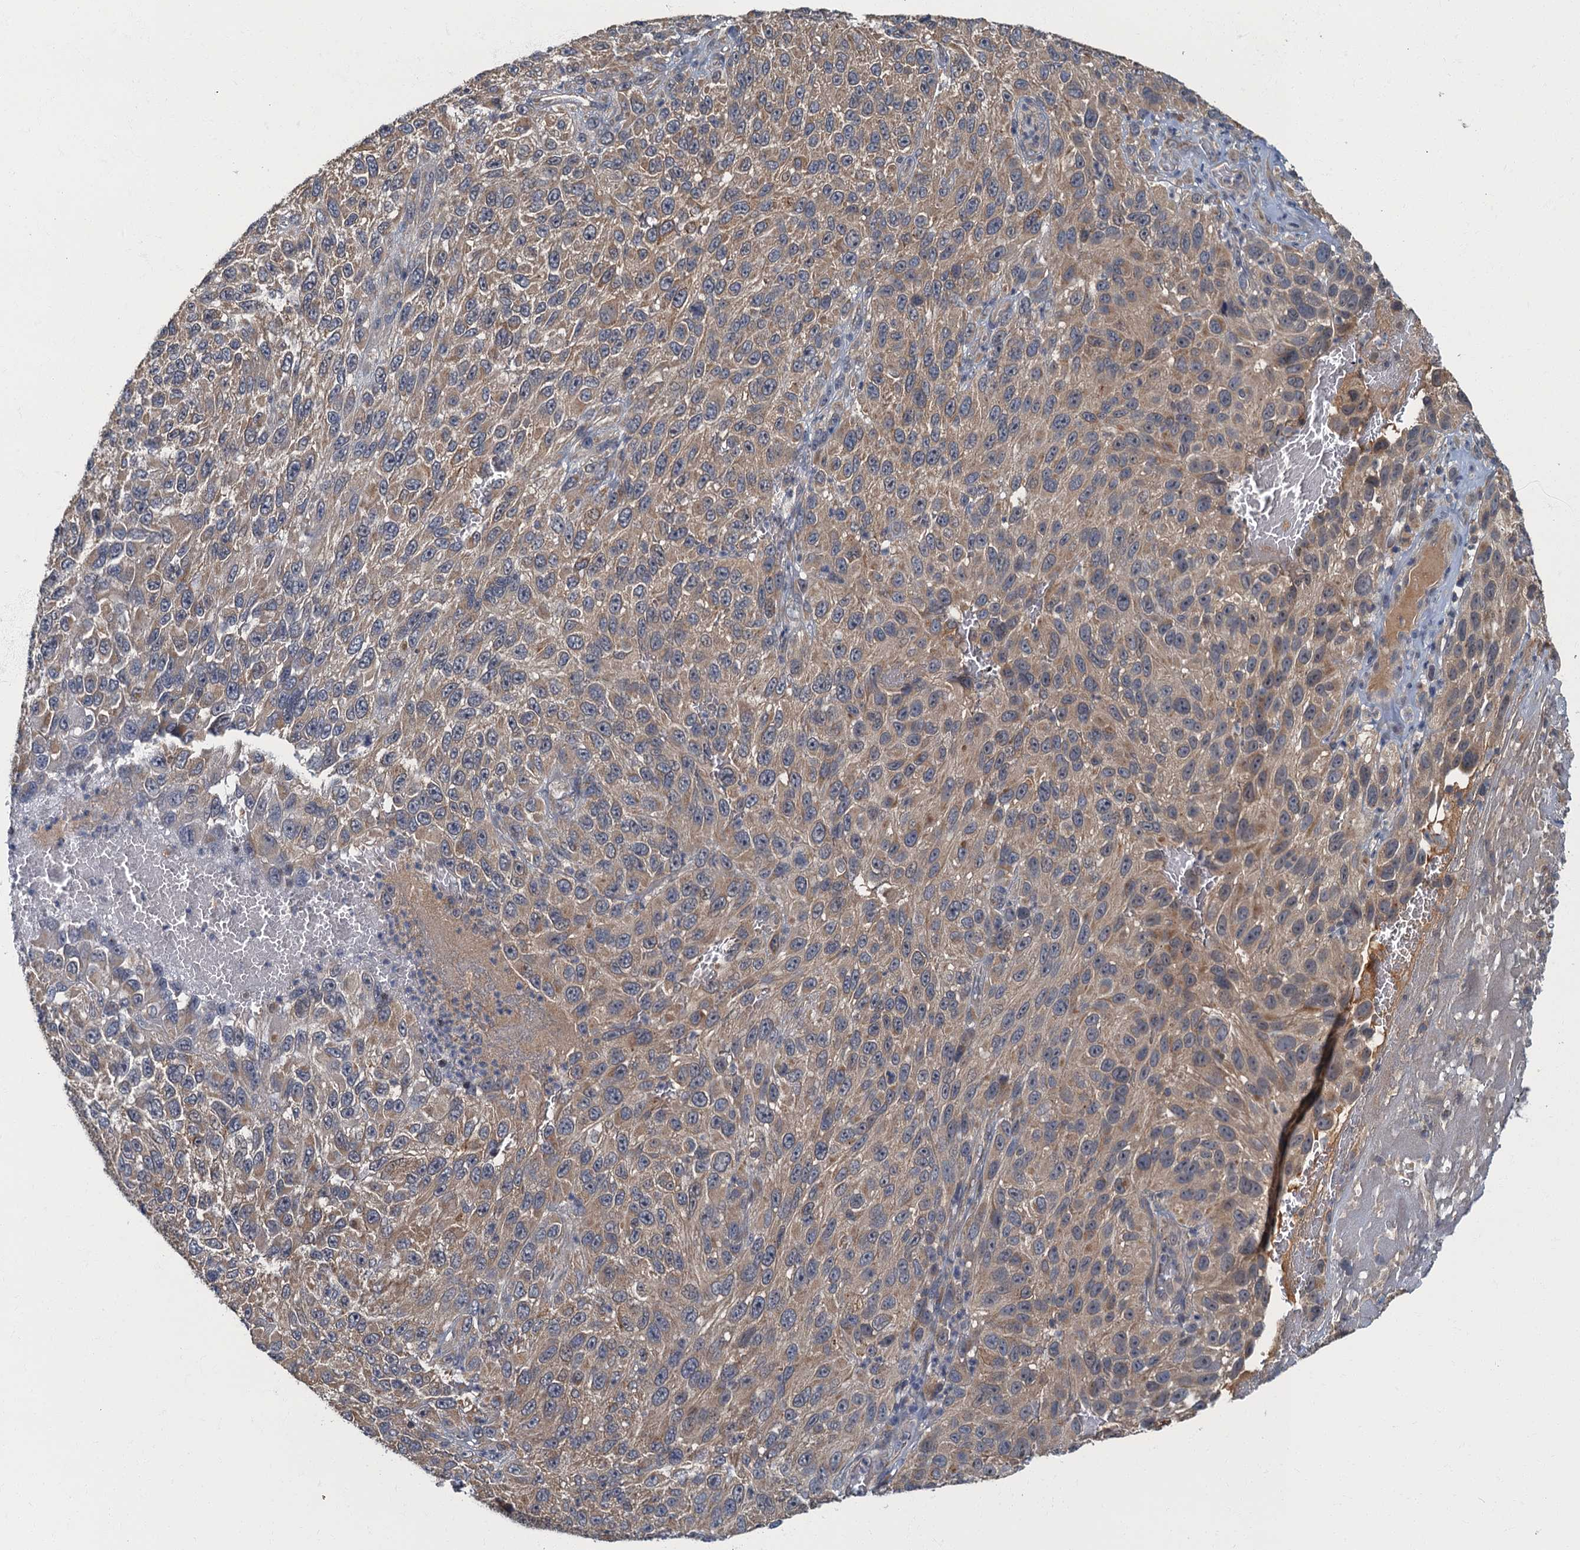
{"staining": {"intensity": "weak", "quantity": "25%-75%", "location": "cytoplasmic/membranous"}, "tissue": "melanoma", "cell_type": "Tumor cells", "image_type": "cancer", "snomed": [{"axis": "morphology", "description": "Normal tissue, NOS"}, {"axis": "morphology", "description": "Malignant melanoma, NOS"}, {"axis": "topography", "description": "Skin"}], "caption": "A micrograph of malignant melanoma stained for a protein demonstrates weak cytoplasmic/membranous brown staining in tumor cells. (DAB IHC with brightfield microscopy, high magnification).", "gene": "WDCP", "patient": {"sex": "female", "age": 96}}